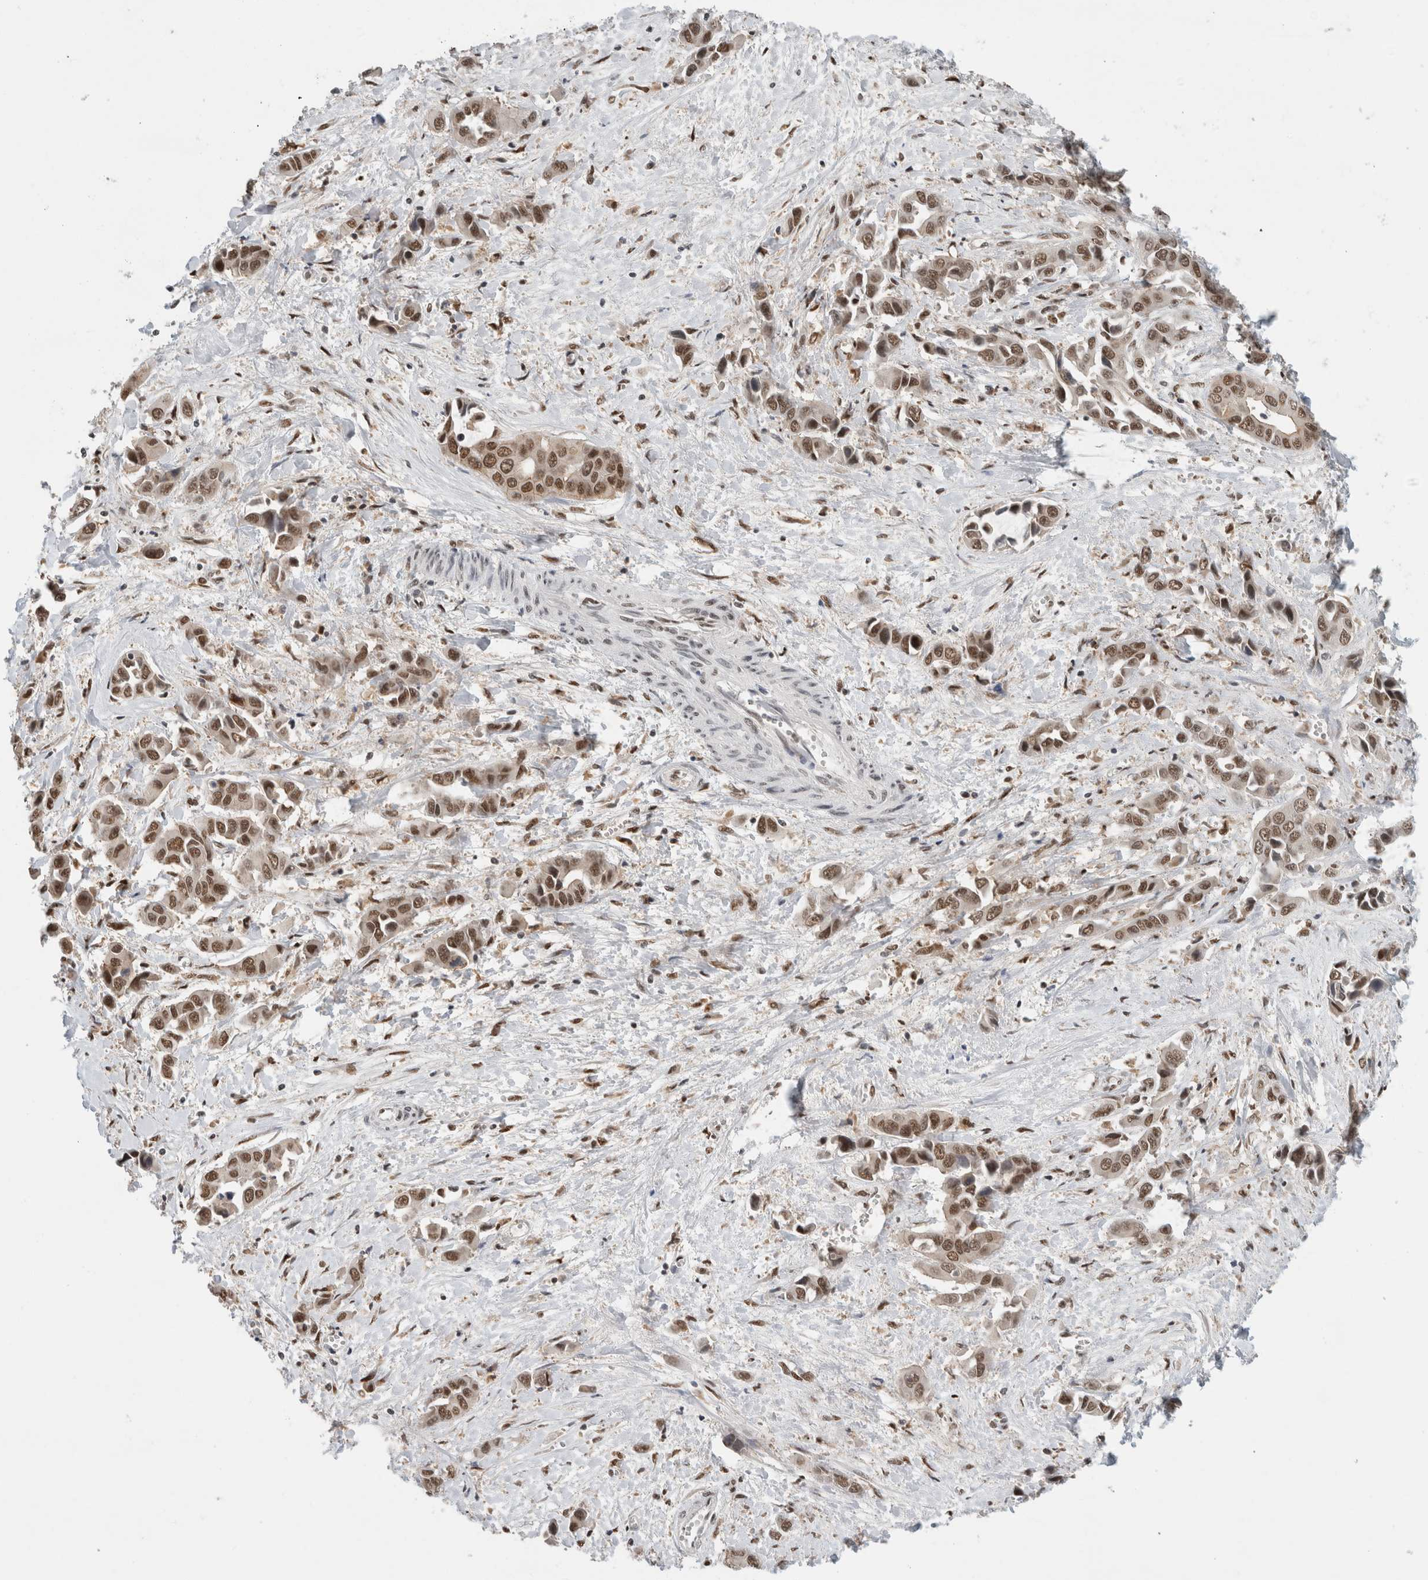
{"staining": {"intensity": "moderate", "quantity": ">75%", "location": "nuclear"}, "tissue": "liver cancer", "cell_type": "Tumor cells", "image_type": "cancer", "snomed": [{"axis": "morphology", "description": "Cholangiocarcinoma"}, {"axis": "topography", "description": "Liver"}], "caption": "High-power microscopy captured an IHC micrograph of liver cancer, revealing moderate nuclear expression in approximately >75% of tumor cells. The protein is stained brown, and the nuclei are stained in blue (DAB IHC with brightfield microscopy, high magnification).", "gene": "NCAPG2", "patient": {"sex": "female", "age": 52}}